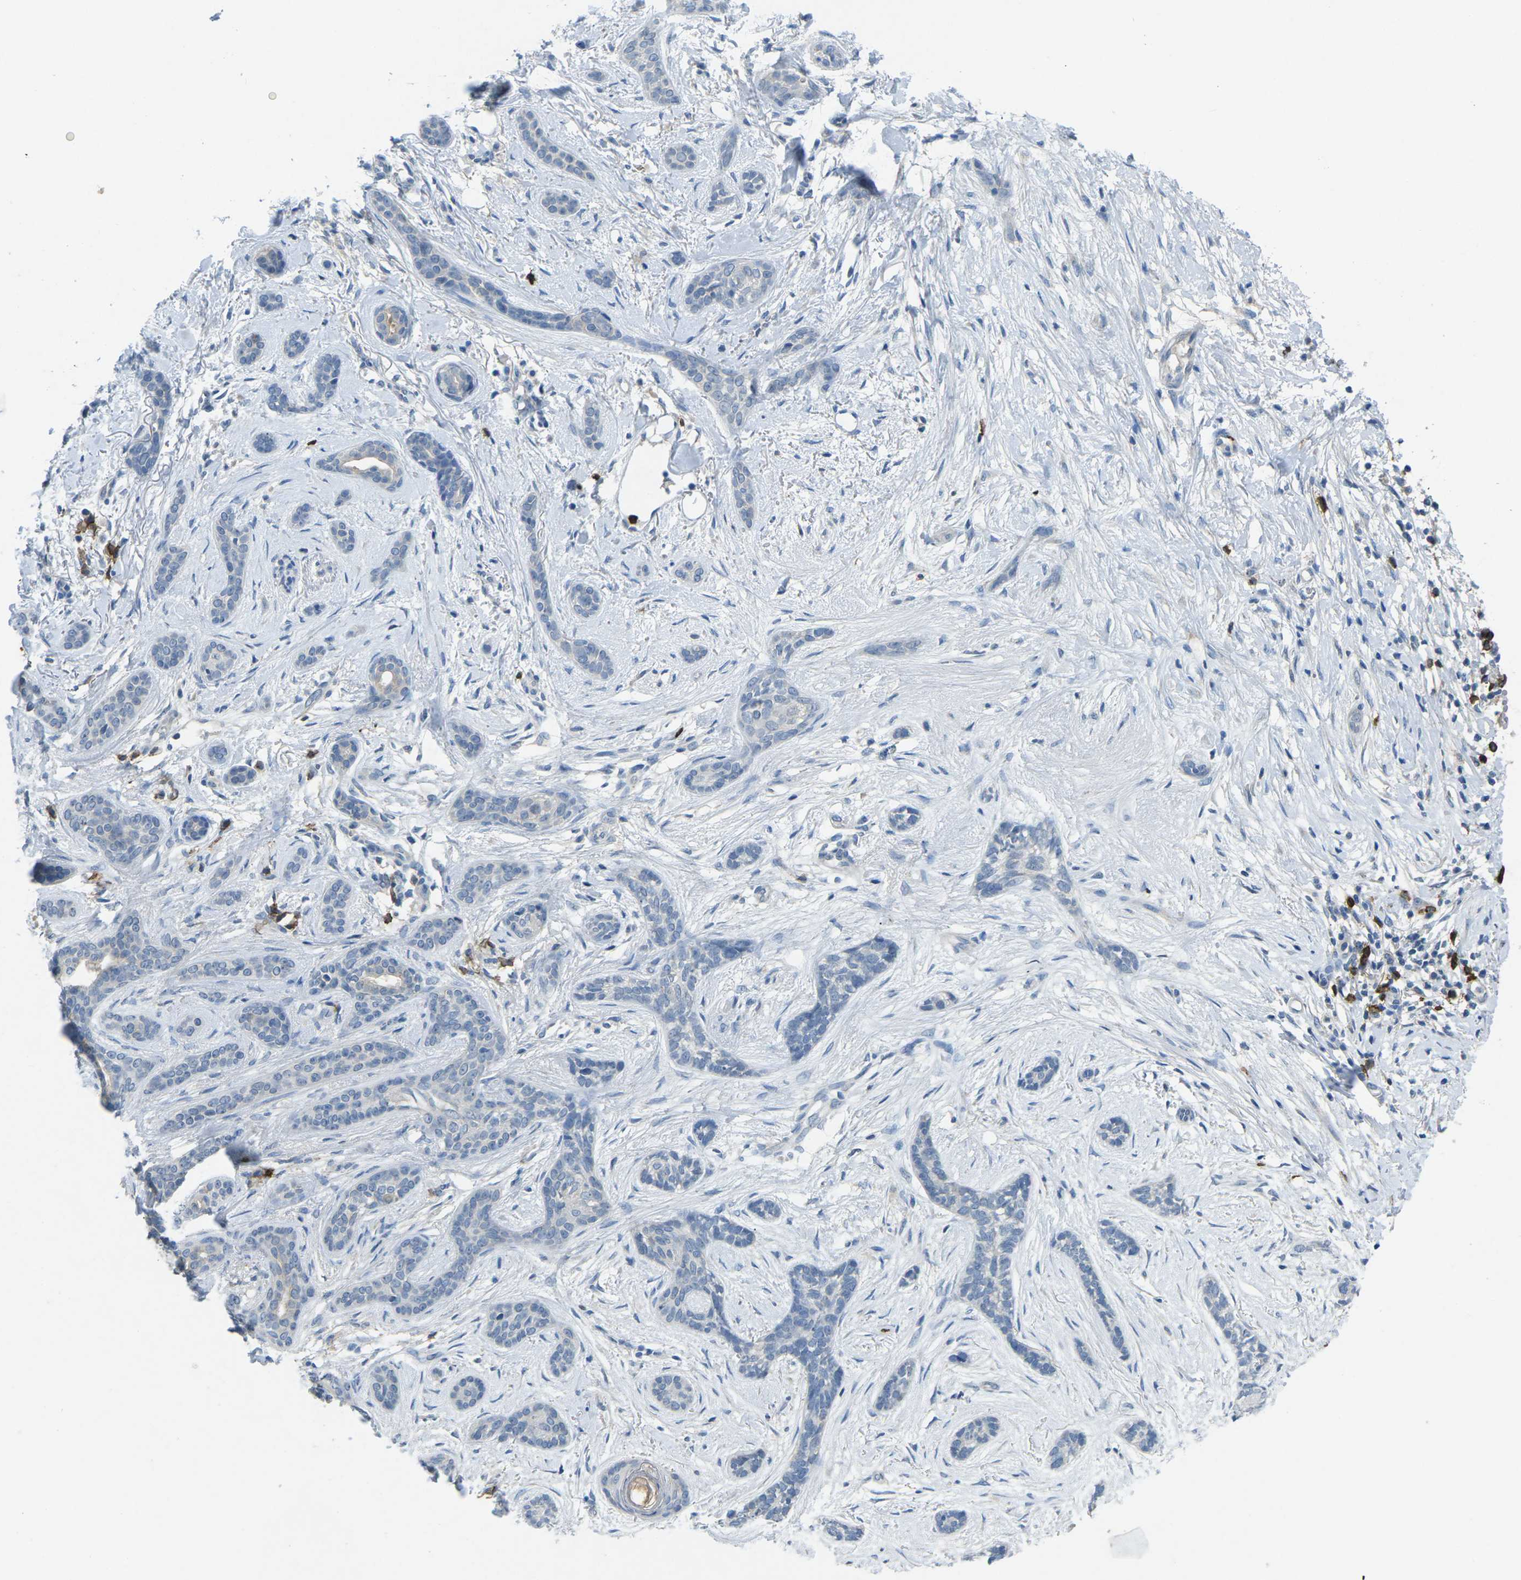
{"staining": {"intensity": "negative", "quantity": "none", "location": "none"}, "tissue": "skin cancer", "cell_type": "Tumor cells", "image_type": "cancer", "snomed": [{"axis": "morphology", "description": "Basal cell carcinoma"}, {"axis": "morphology", "description": "Adnexal tumor, benign"}, {"axis": "topography", "description": "Skin"}], "caption": "High power microscopy micrograph of an IHC histopathology image of skin cancer (benign adnexal tumor), revealing no significant expression in tumor cells. The staining was performed using DAB (3,3'-diaminobenzidine) to visualize the protein expression in brown, while the nuclei were stained in blue with hematoxylin (Magnification: 20x).", "gene": "CD19", "patient": {"sex": "female", "age": 42}}